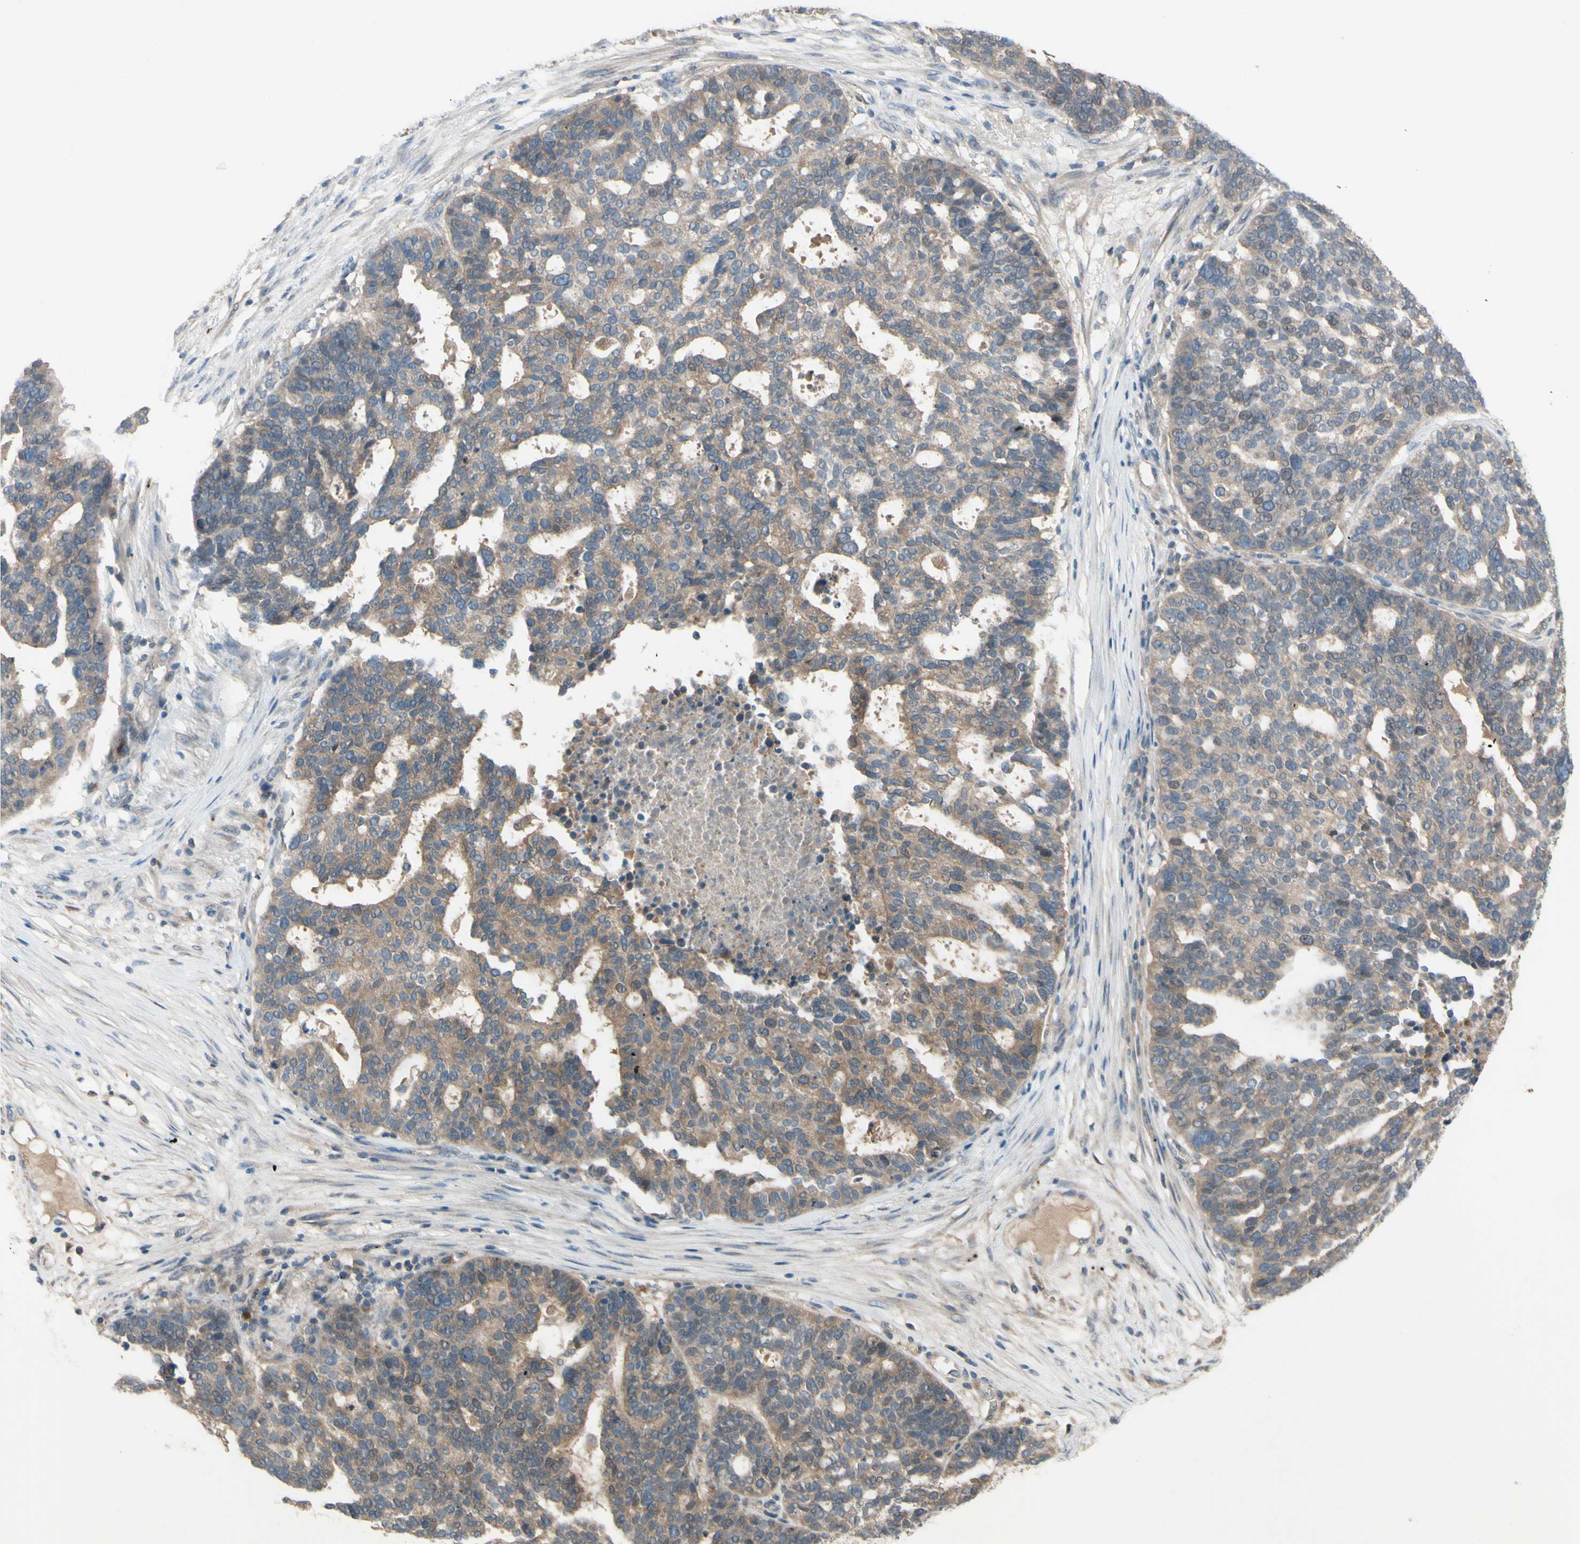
{"staining": {"intensity": "weak", "quantity": ">75%", "location": "cytoplasmic/membranous"}, "tissue": "ovarian cancer", "cell_type": "Tumor cells", "image_type": "cancer", "snomed": [{"axis": "morphology", "description": "Cystadenocarcinoma, serous, NOS"}, {"axis": "topography", "description": "Ovary"}], "caption": "DAB (3,3'-diaminobenzidine) immunohistochemical staining of human serous cystadenocarcinoma (ovarian) shows weak cytoplasmic/membranous protein positivity in about >75% of tumor cells.", "gene": "AFP", "patient": {"sex": "female", "age": 59}}